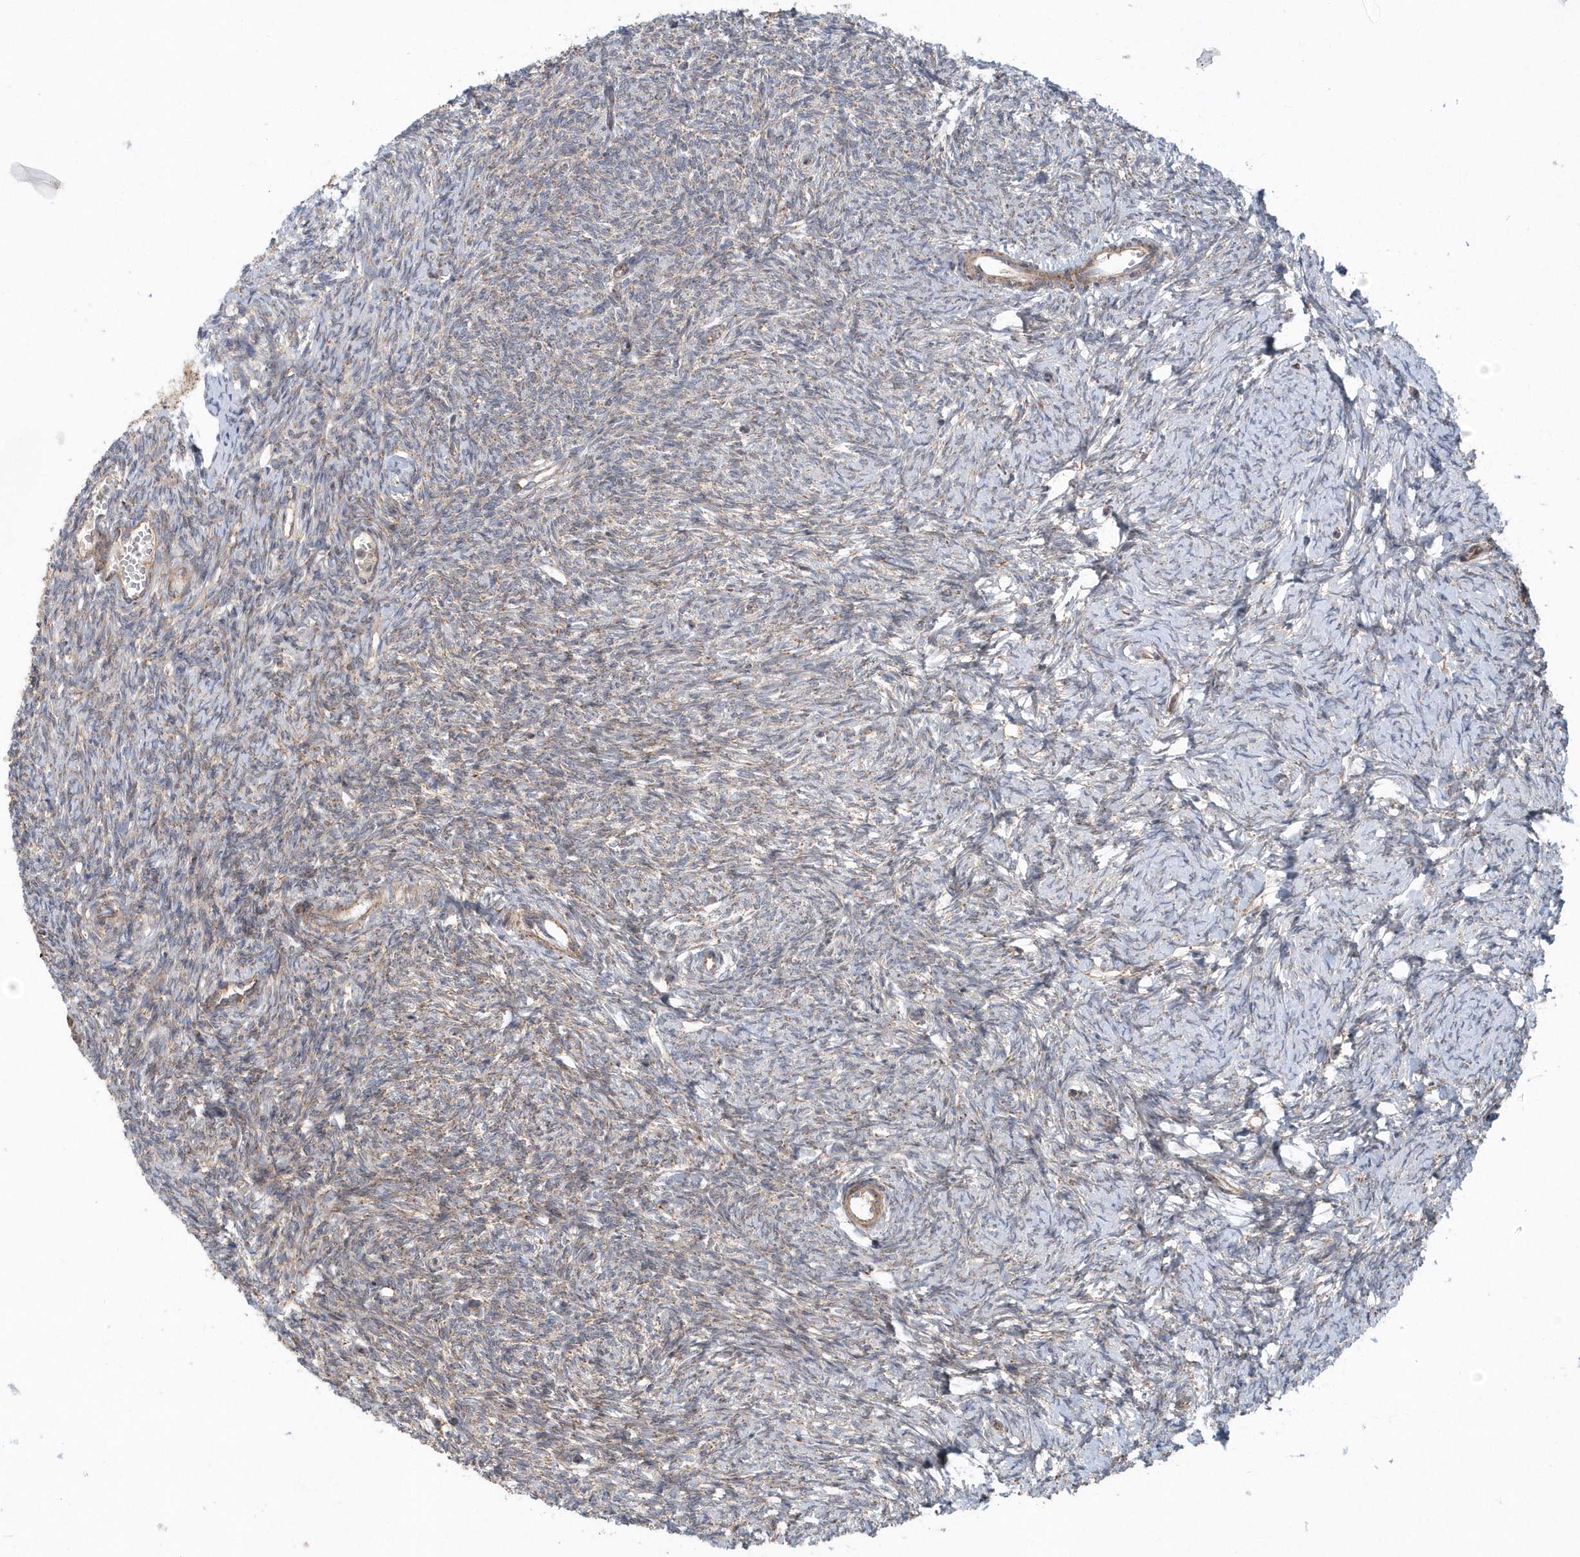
{"staining": {"intensity": "negative", "quantity": "none", "location": "none"}, "tissue": "ovary", "cell_type": "Follicle cells", "image_type": "normal", "snomed": [{"axis": "morphology", "description": "Normal tissue, NOS"}, {"axis": "morphology", "description": "Cyst, NOS"}, {"axis": "topography", "description": "Ovary"}], "caption": "A high-resolution image shows immunohistochemistry staining of benign ovary, which exhibits no significant staining in follicle cells. The staining is performed using DAB brown chromogen with nuclei counter-stained in using hematoxylin.", "gene": "PPP1R7", "patient": {"sex": "female", "age": 33}}